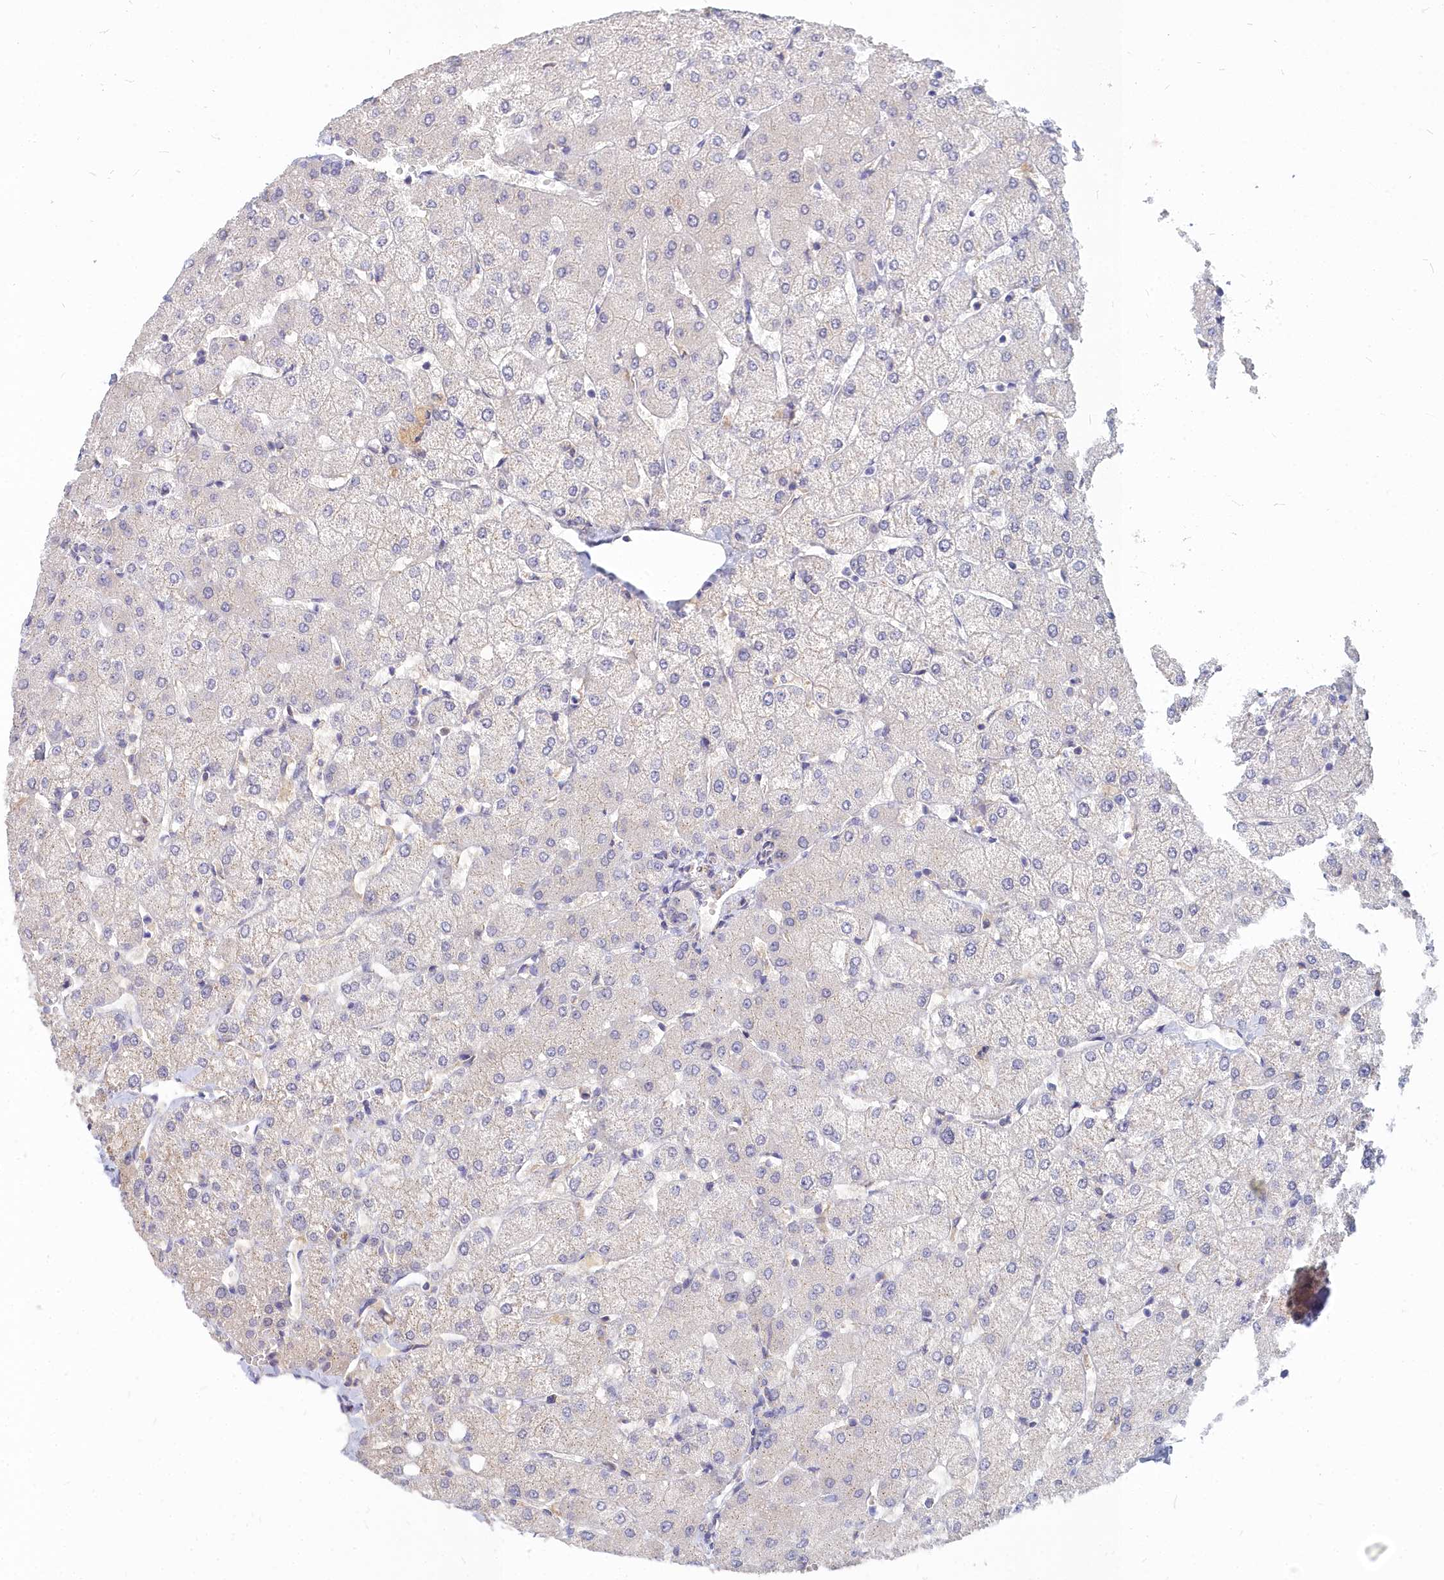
{"staining": {"intensity": "negative", "quantity": "none", "location": "none"}, "tissue": "liver", "cell_type": "Cholangiocytes", "image_type": "normal", "snomed": [{"axis": "morphology", "description": "Normal tissue, NOS"}, {"axis": "topography", "description": "Liver"}], "caption": "An immunohistochemistry histopathology image of benign liver is shown. There is no staining in cholangiocytes of liver. Nuclei are stained in blue.", "gene": "NOXA1", "patient": {"sex": "female", "age": 54}}